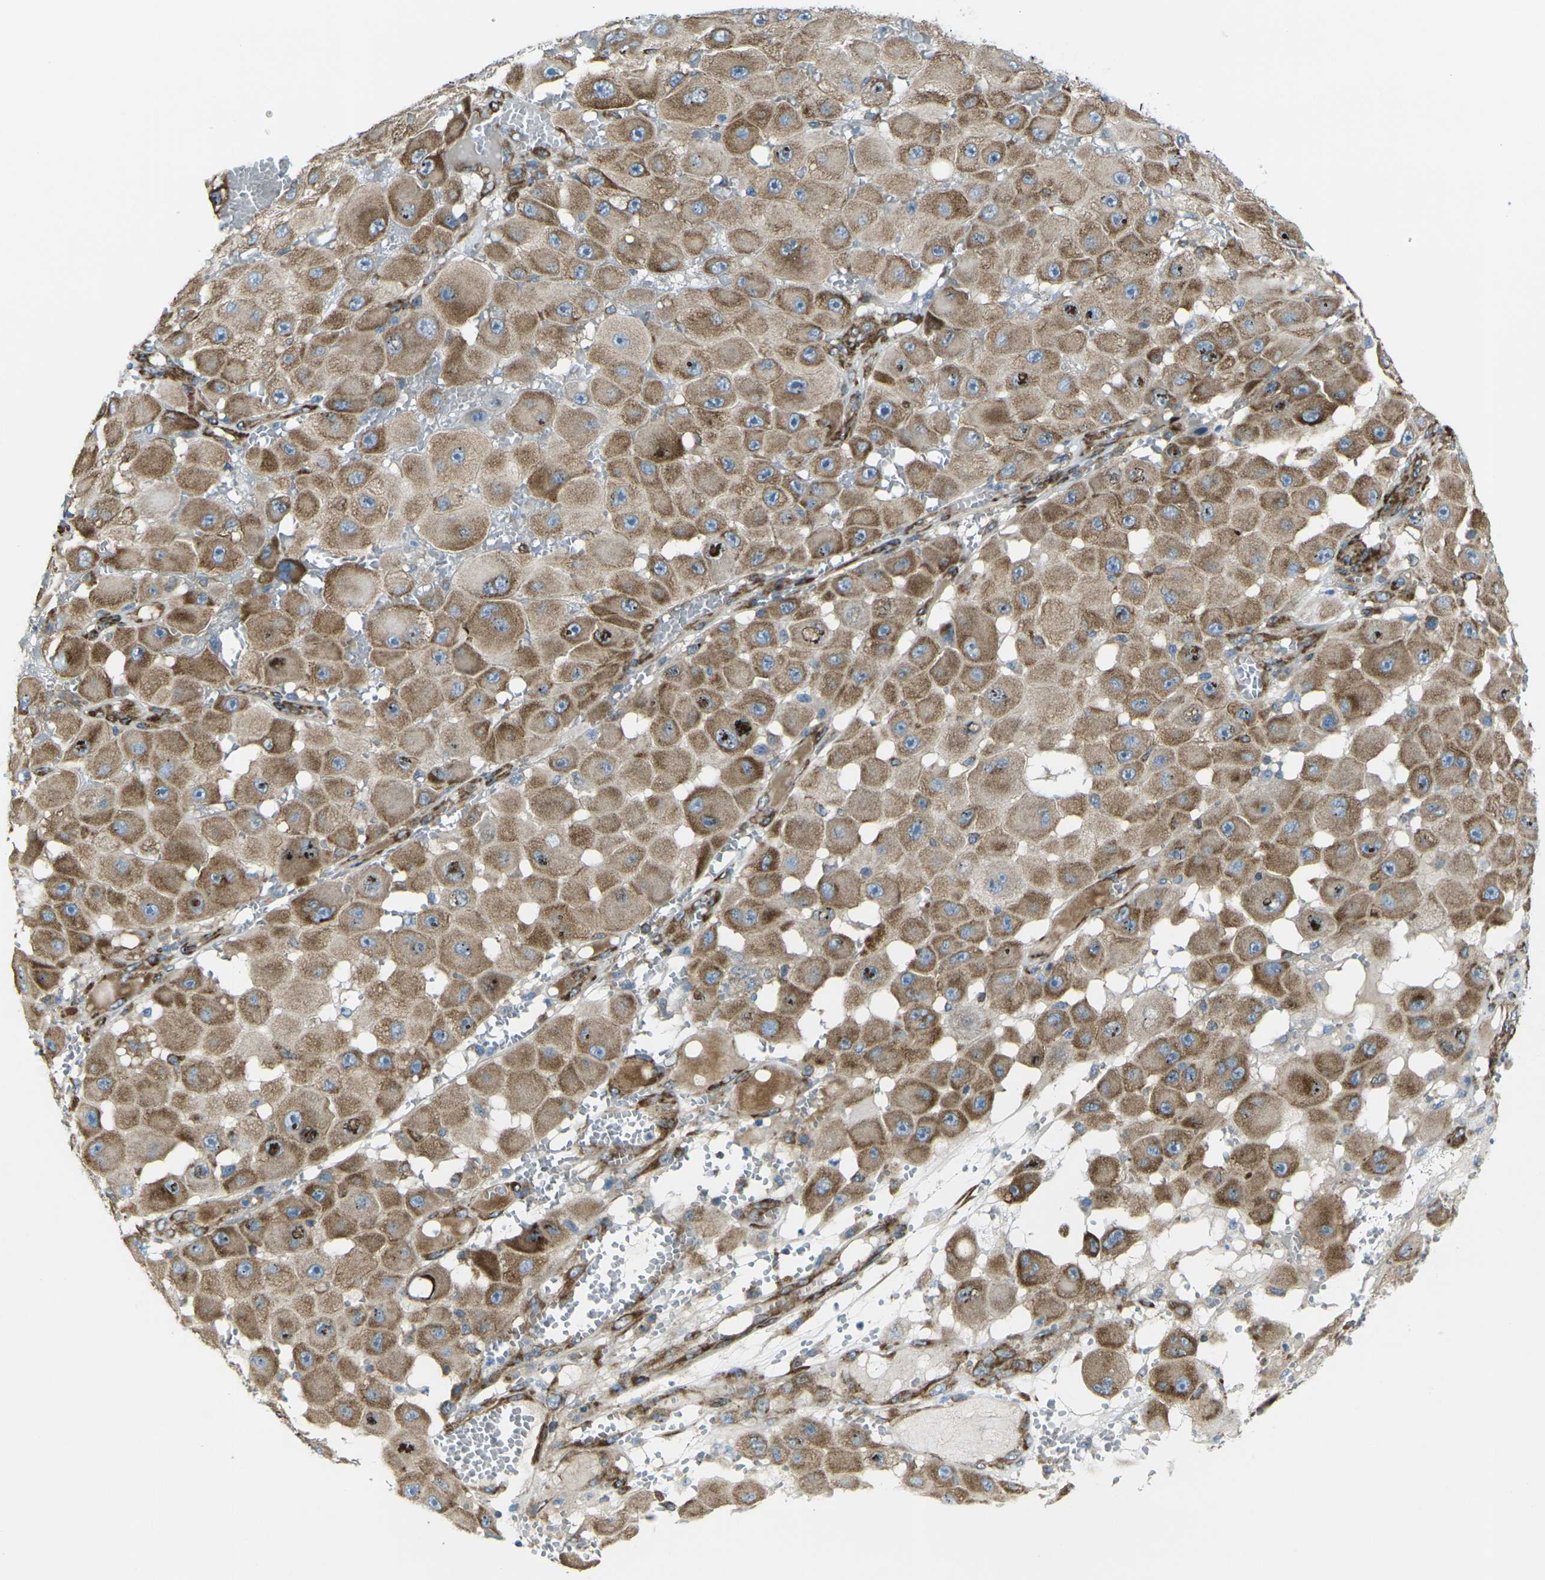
{"staining": {"intensity": "moderate", "quantity": ">75%", "location": "cytoplasmic/membranous"}, "tissue": "melanoma", "cell_type": "Tumor cells", "image_type": "cancer", "snomed": [{"axis": "morphology", "description": "Malignant melanoma, NOS"}, {"axis": "topography", "description": "Skin"}], "caption": "Immunohistochemical staining of melanoma shows medium levels of moderate cytoplasmic/membranous protein positivity in approximately >75% of tumor cells.", "gene": "CELSR2", "patient": {"sex": "female", "age": 81}}